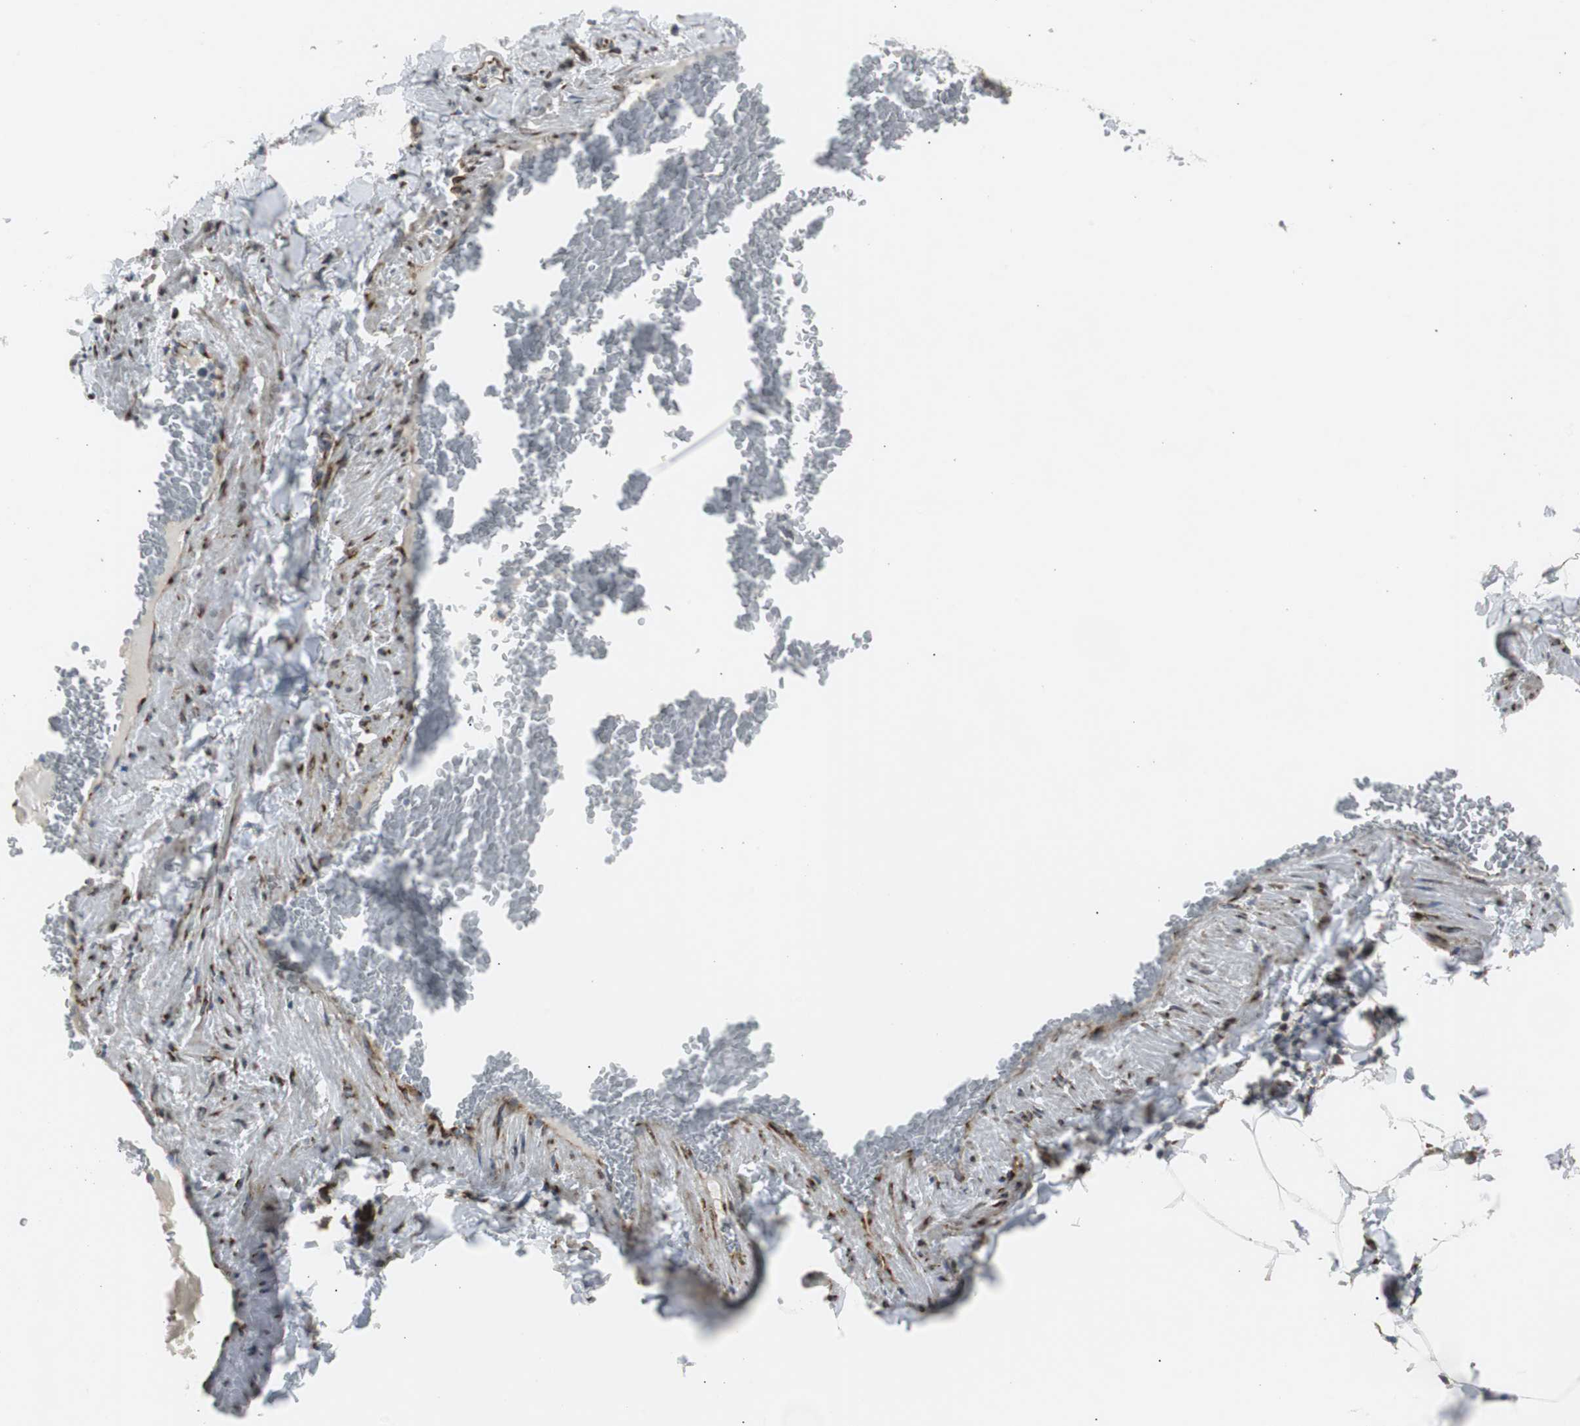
{"staining": {"intensity": "negative", "quantity": "none", "location": "none"}, "tissue": "adipose tissue", "cell_type": "Adipocytes", "image_type": "normal", "snomed": [{"axis": "morphology", "description": "Normal tissue, NOS"}, {"axis": "topography", "description": "Vascular tissue"}], "caption": "The immunohistochemistry (IHC) histopathology image has no significant expression in adipocytes of adipose tissue. (IHC, brightfield microscopy, high magnification).", "gene": "BBC3", "patient": {"sex": "male", "age": 41}}